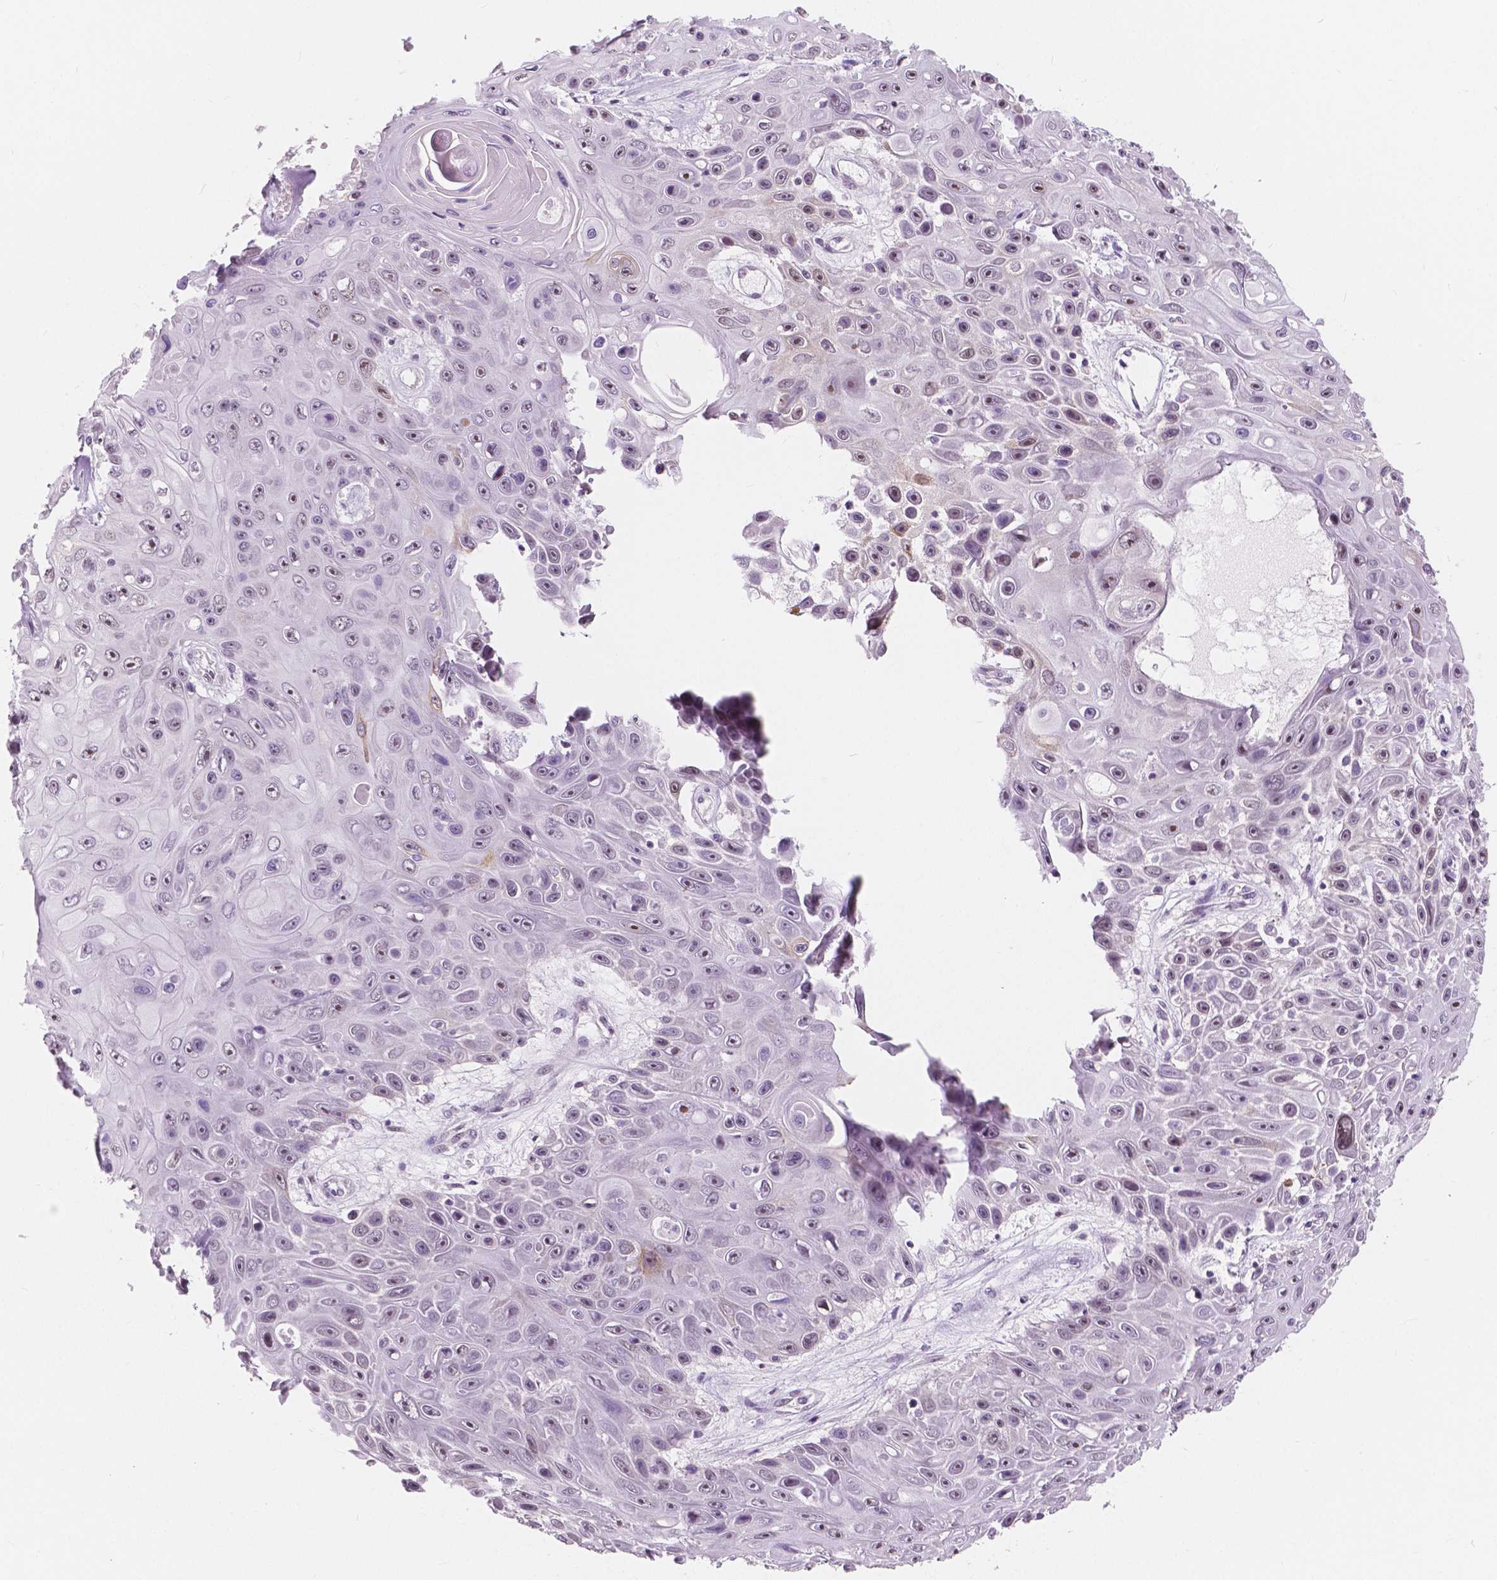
{"staining": {"intensity": "moderate", "quantity": "<25%", "location": "nuclear"}, "tissue": "skin cancer", "cell_type": "Tumor cells", "image_type": "cancer", "snomed": [{"axis": "morphology", "description": "Squamous cell carcinoma, NOS"}, {"axis": "topography", "description": "Skin"}], "caption": "Brown immunohistochemical staining in squamous cell carcinoma (skin) exhibits moderate nuclear positivity in about <25% of tumor cells.", "gene": "NOLC1", "patient": {"sex": "male", "age": 82}}